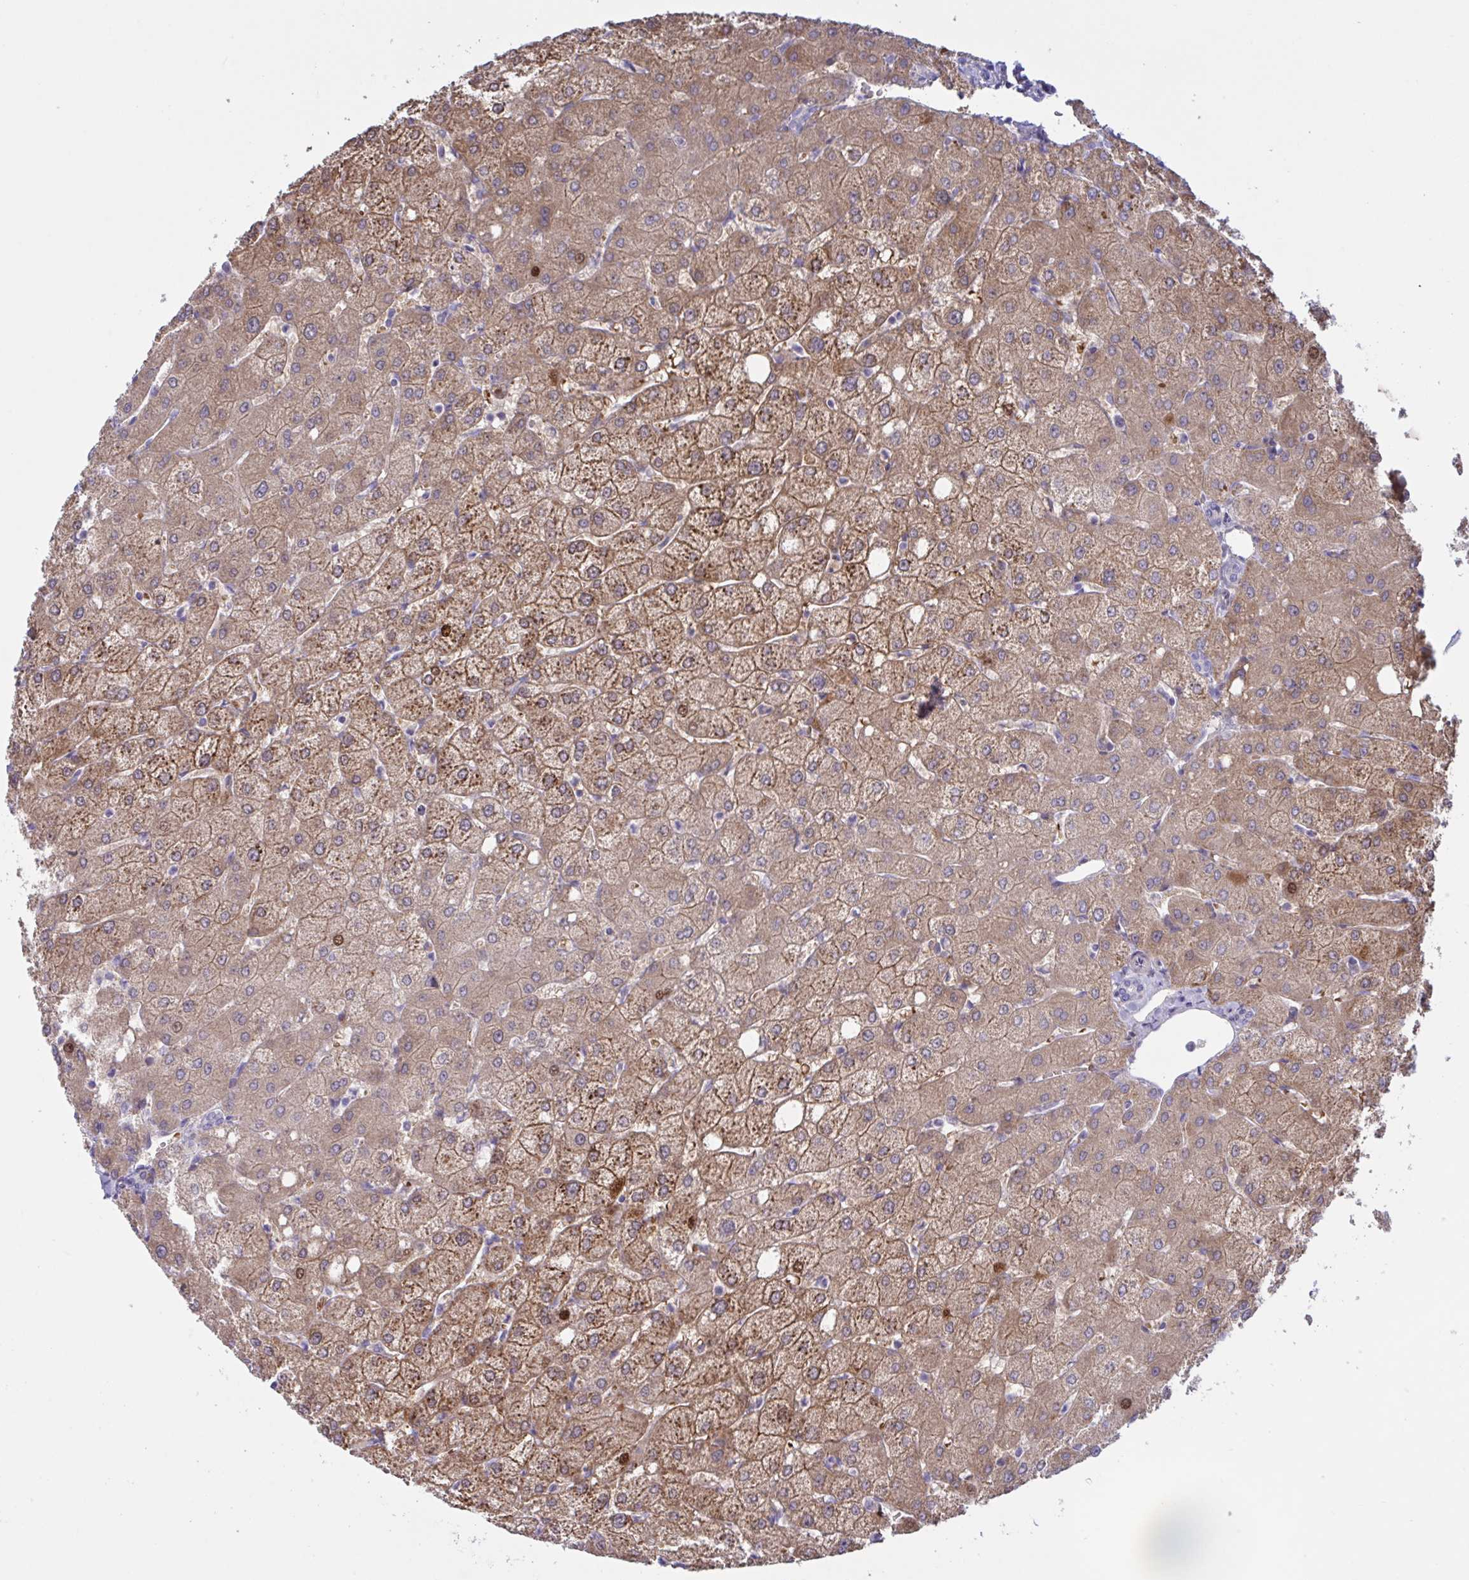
{"staining": {"intensity": "negative", "quantity": "none", "location": "none"}, "tissue": "liver", "cell_type": "Cholangiocytes", "image_type": "normal", "snomed": [{"axis": "morphology", "description": "Normal tissue, NOS"}, {"axis": "topography", "description": "Liver"}], "caption": "Cholangiocytes are negative for brown protein staining in benign liver. (Brightfield microscopy of DAB (3,3'-diaminobenzidine) IHC at high magnification).", "gene": "VWC2", "patient": {"sex": "female", "age": 54}}